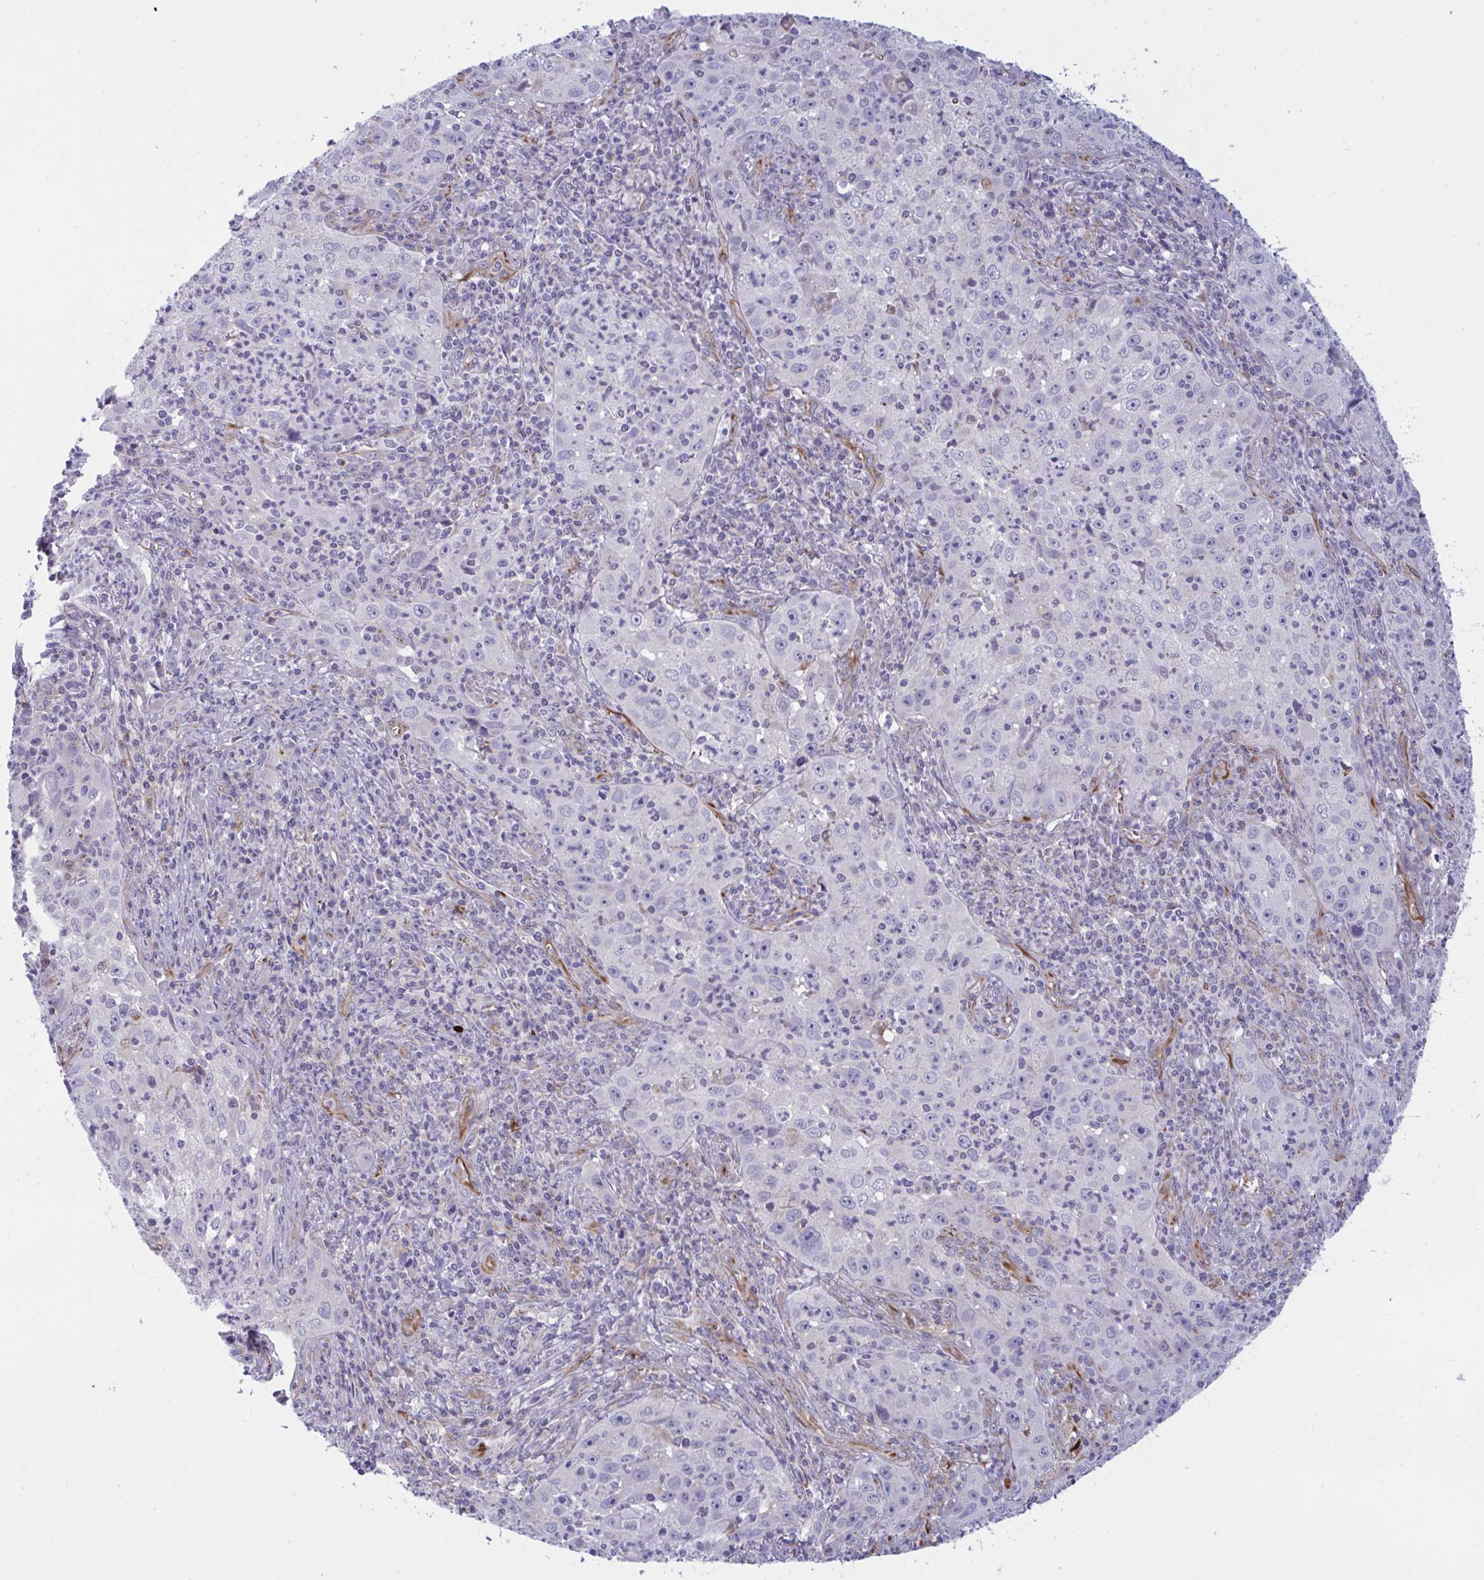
{"staining": {"intensity": "negative", "quantity": "none", "location": "none"}, "tissue": "lung cancer", "cell_type": "Tumor cells", "image_type": "cancer", "snomed": [{"axis": "morphology", "description": "Squamous cell carcinoma, NOS"}, {"axis": "topography", "description": "Lung"}], "caption": "A high-resolution micrograph shows immunohistochemistry staining of lung cancer (squamous cell carcinoma), which shows no significant expression in tumor cells.", "gene": "DCBLD1", "patient": {"sex": "male", "age": 71}}